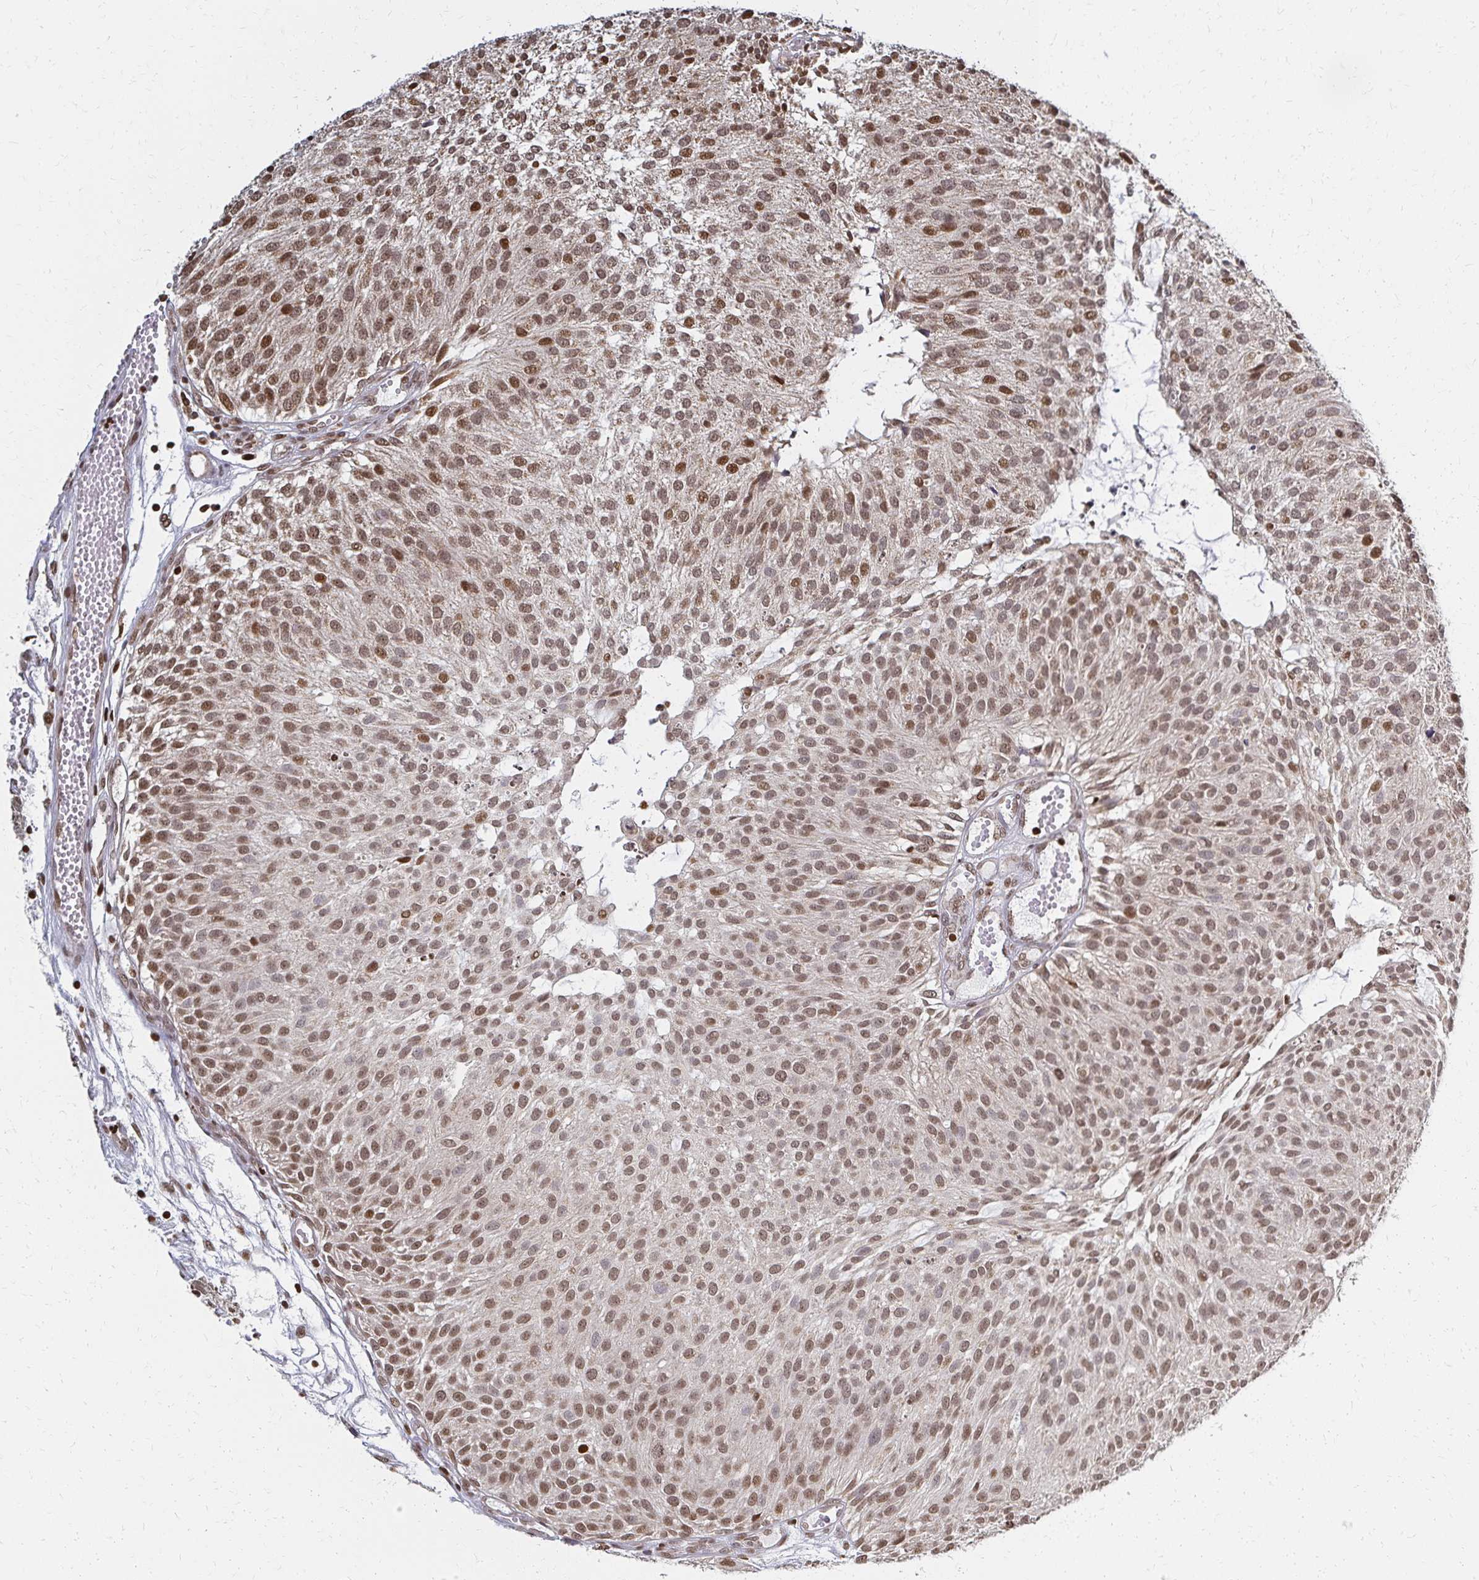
{"staining": {"intensity": "moderate", "quantity": ">75%", "location": "nuclear"}, "tissue": "urothelial cancer", "cell_type": "Tumor cells", "image_type": "cancer", "snomed": [{"axis": "morphology", "description": "Urothelial carcinoma, NOS"}, {"axis": "topography", "description": "Urinary bladder"}], "caption": "A photomicrograph of urothelial cancer stained for a protein displays moderate nuclear brown staining in tumor cells. The staining was performed using DAB (3,3'-diaminobenzidine), with brown indicating positive protein expression. Nuclei are stained blue with hematoxylin.", "gene": "HOXA9", "patient": {"sex": "male", "age": 84}}